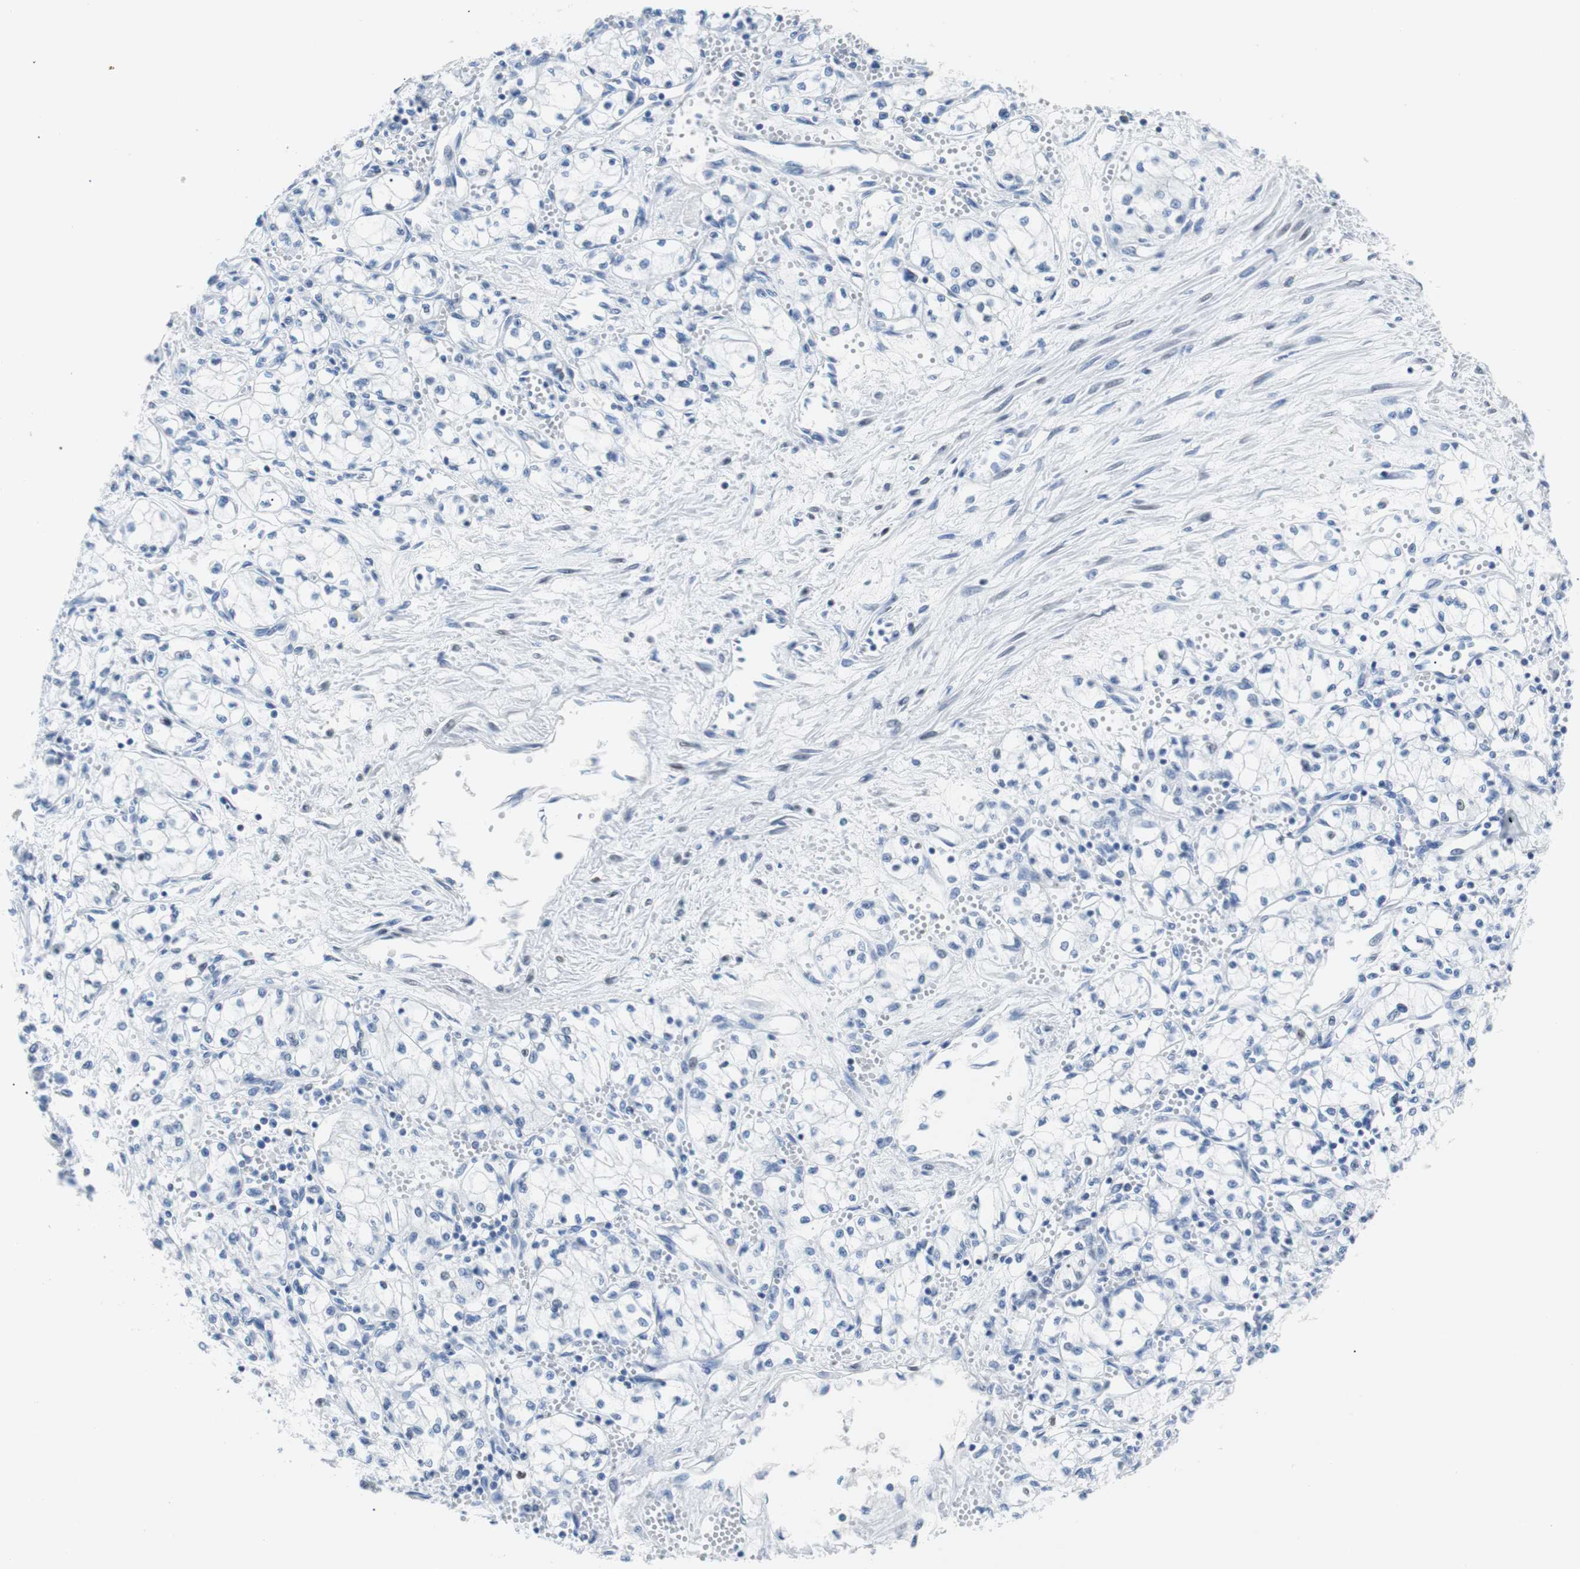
{"staining": {"intensity": "negative", "quantity": "none", "location": "none"}, "tissue": "renal cancer", "cell_type": "Tumor cells", "image_type": "cancer", "snomed": [{"axis": "morphology", "description": "Normal tissue, NOS"}, {"axis": "morphology", "description": "Adenocarcinoma, NOS"}, {"axis": "topography", "description": "Kidney"}], "caption": "A micrograph of renal adenocarcinoma stained for a protein exhibits no brown staining in tumor cells.", "gene": "JUN", "patient": {"sex": "male", "age": 59}}